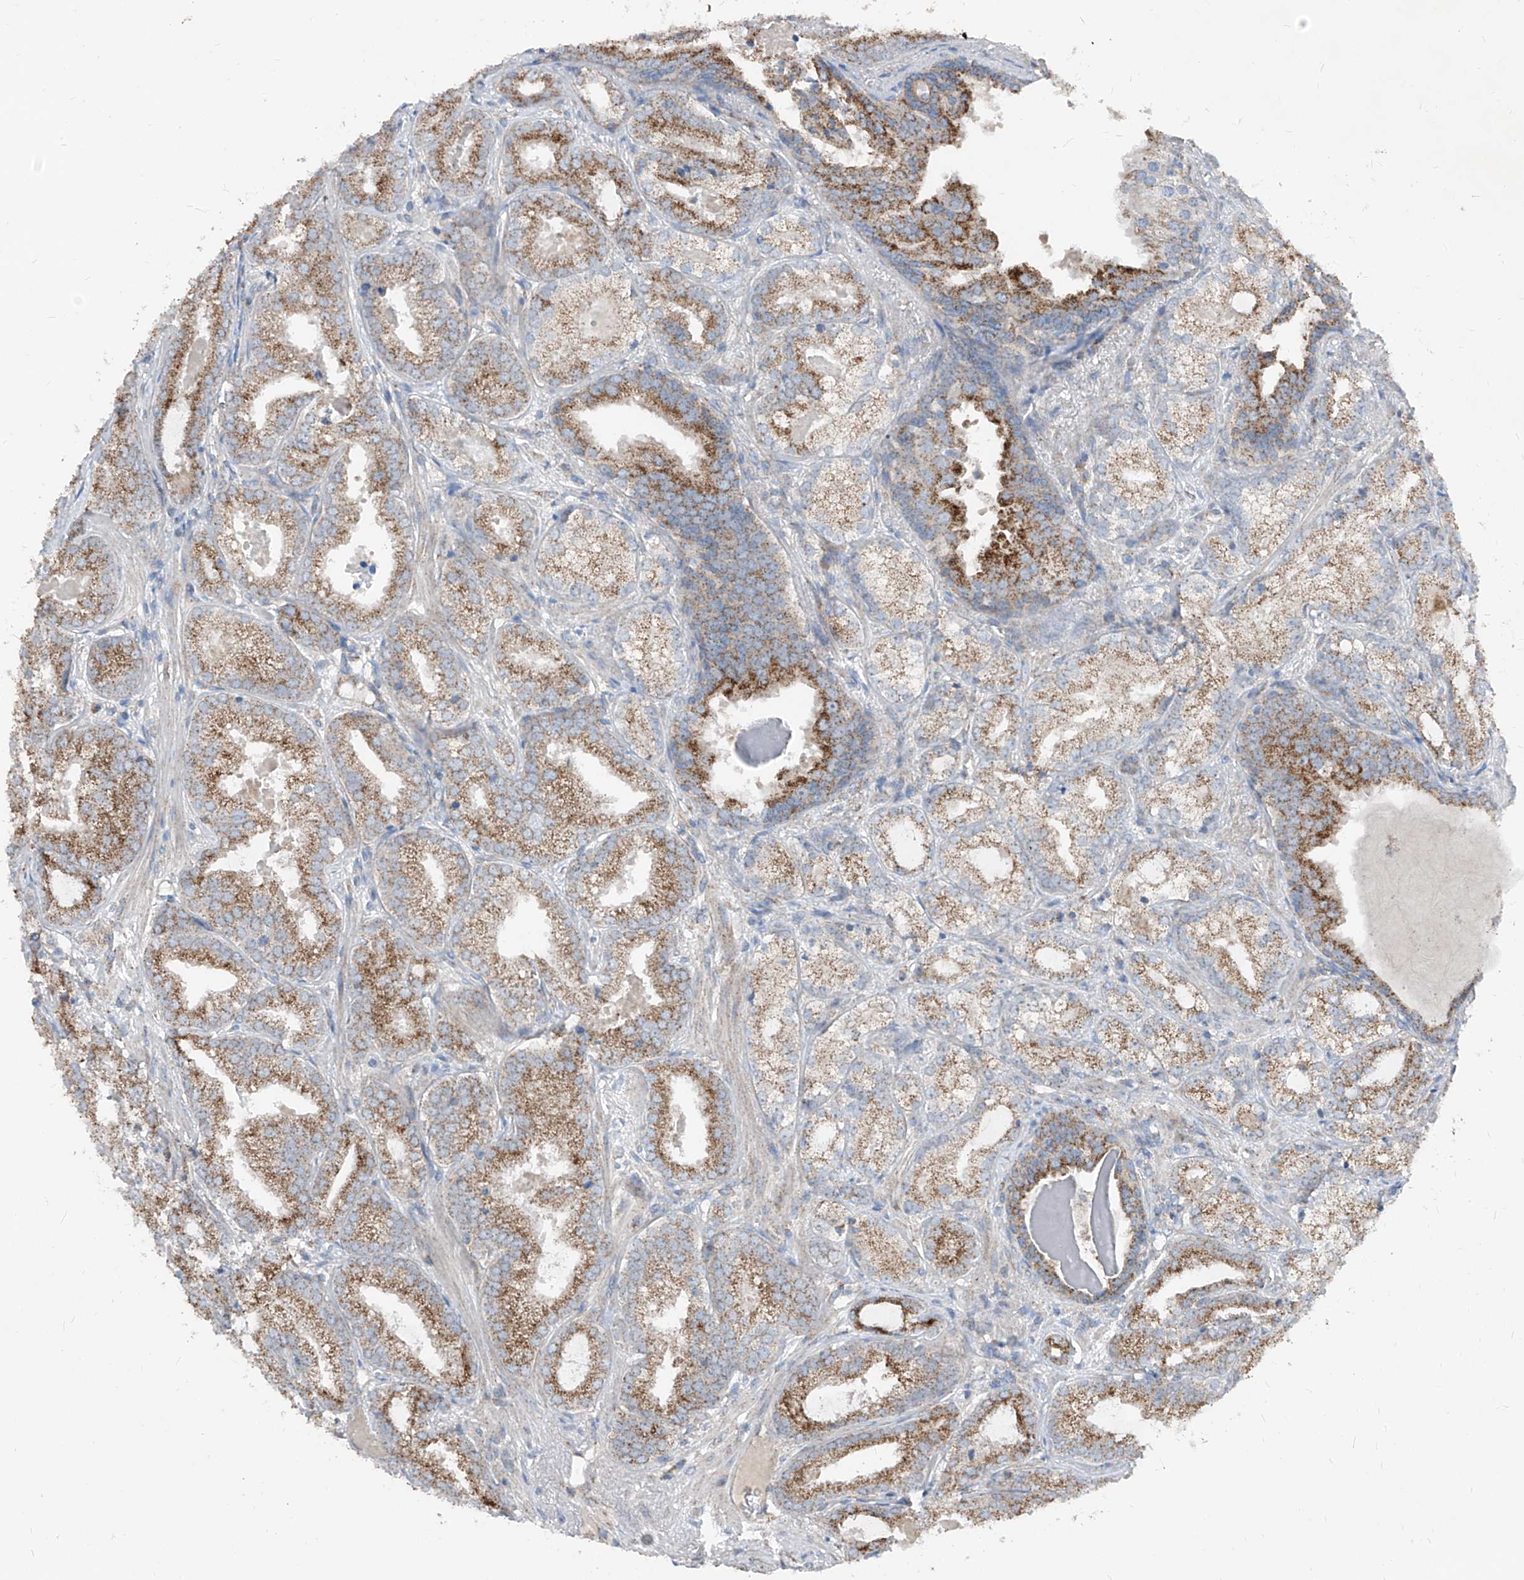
{"staining": {"intensity": "strong", "quantity": "25%-75%", "location": "cytoplasmic/membranous"}, "tissue": "prostate cancer", "cell_type": "Tumor cells", "image_type": "cancer", "snomed": [{"axis": "morphology", "description": "Normal morphology"}, {"axis": "morphology", "description": "Adenocarcinoma, Low grade"}, {"axis": "topography", "description": "Prostate"}], "caption": "The immunohistochemical stain highlights strong cytoplasmic/membranous expression in tumor cells of adenocarcinoma (low-grade) (prostate) tissue. The staining was performed using DAB (3,3'-diaminobenzidine) to visualize the protein expression in brown, while the nuclei were stained in blue with hematoxylin (Magnification: 20x).", "gene": "ABCD3", "patient": {"sex": "male", "age": 72}}